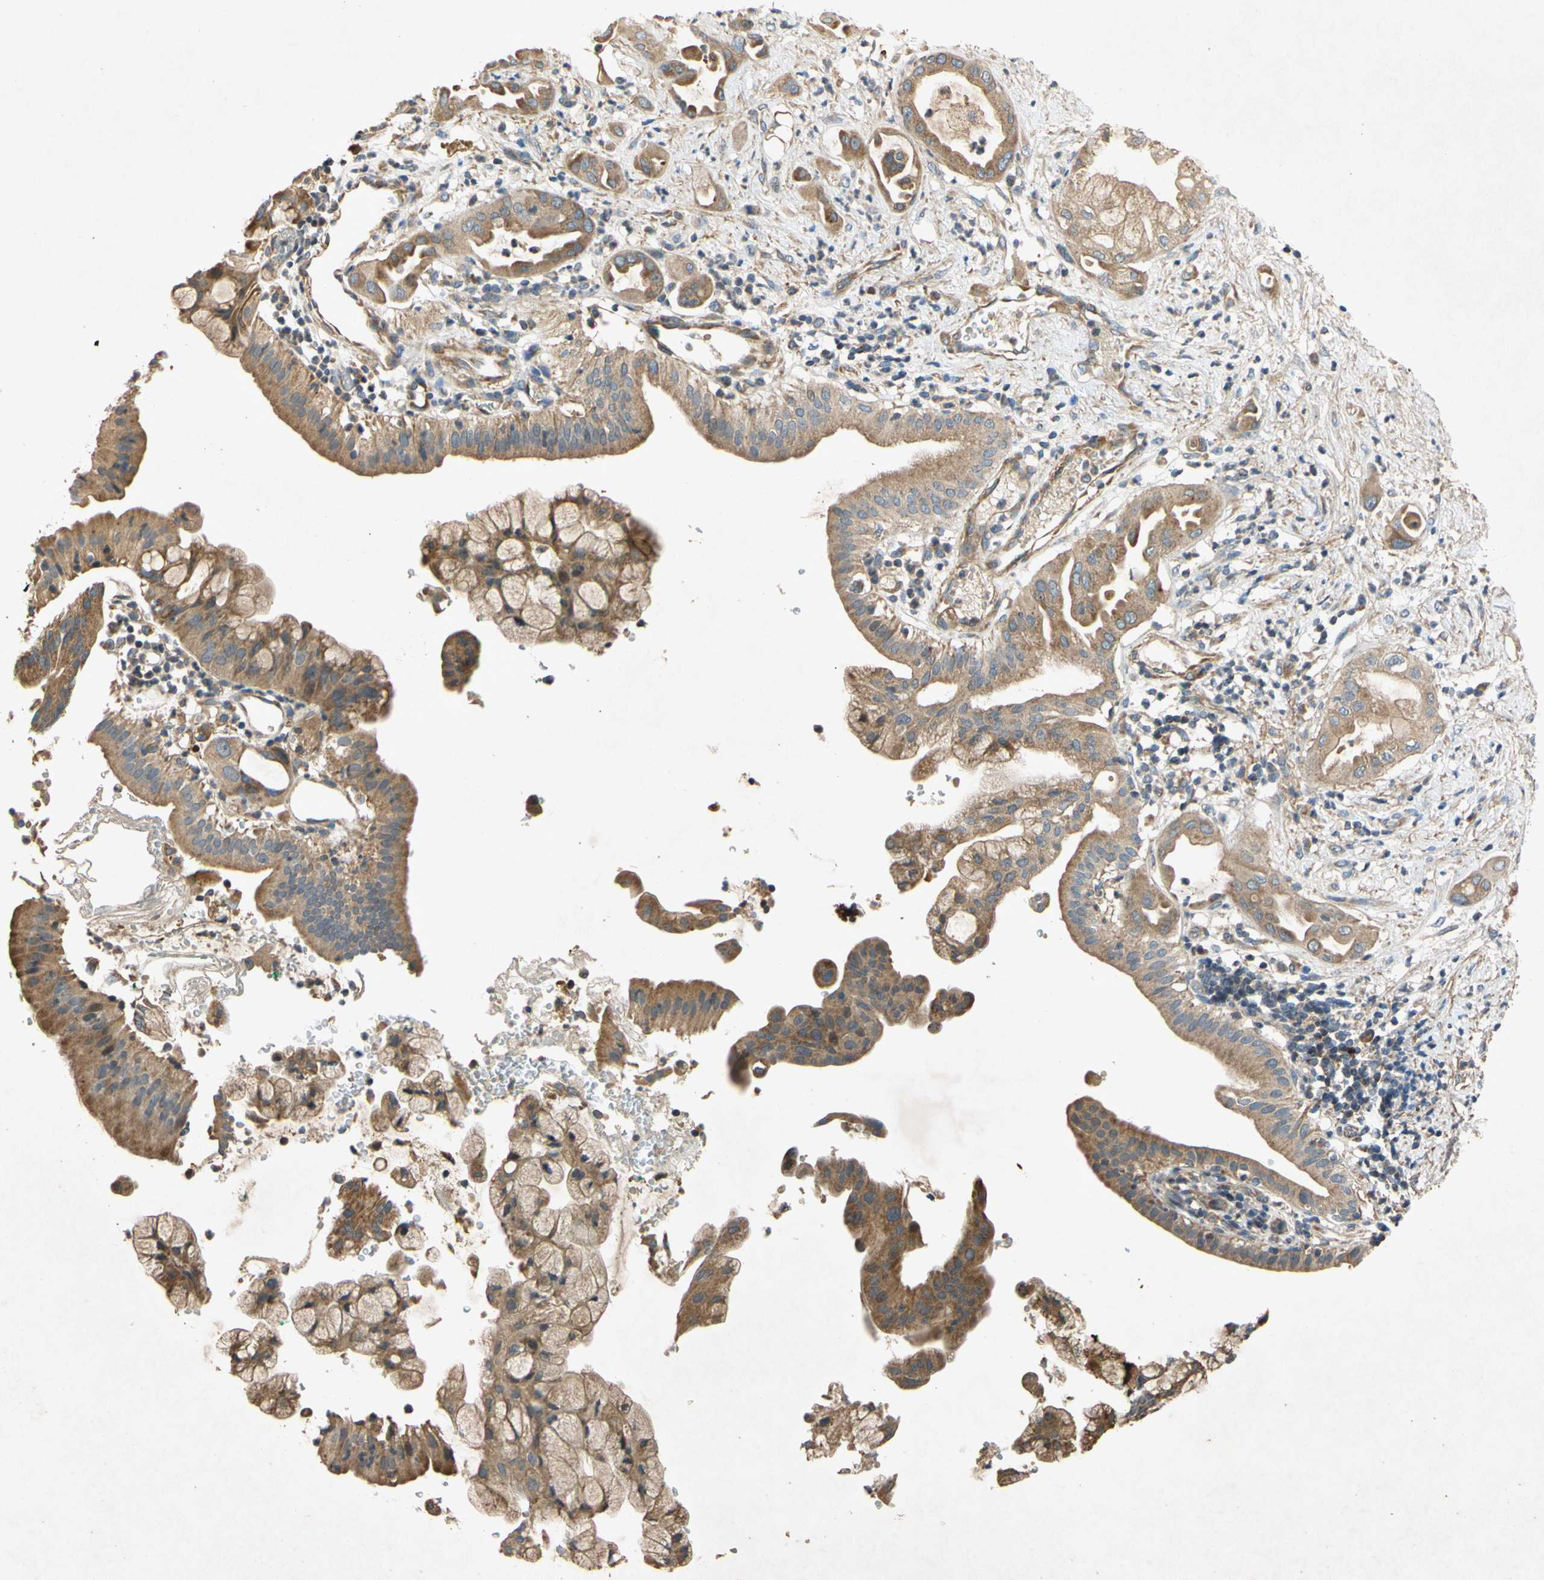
{"staining": {"intensity": "moderate", "quantity": ">75%", "location": "cytoplasmic/membranous"}, "tissue": "pancreatic cancer", "cell_type": "Tumor cells", "image_type": "cancer", "snomed": [{"axis": "morphology", "description": "Adenocarcinoma, NOS"}, {"axis": "morphology", "description": "Adenocarcinoma, metastatic, NOS"}, {"axis": "topography", "description": "Lymph node"}, {"axis": "topography", "description": "Pancreas"}, {"axis": "topography", "description": "Duodenum"}], "caption": "Brown immunohistochemical staining in human pancreatic adenocarcinoma exhibits moderate cytoplasmic/membranous expression in approximately >75% of tumor cells.", "gene": "PARD6A", "patient": {"sex": "female", "age": 64}}